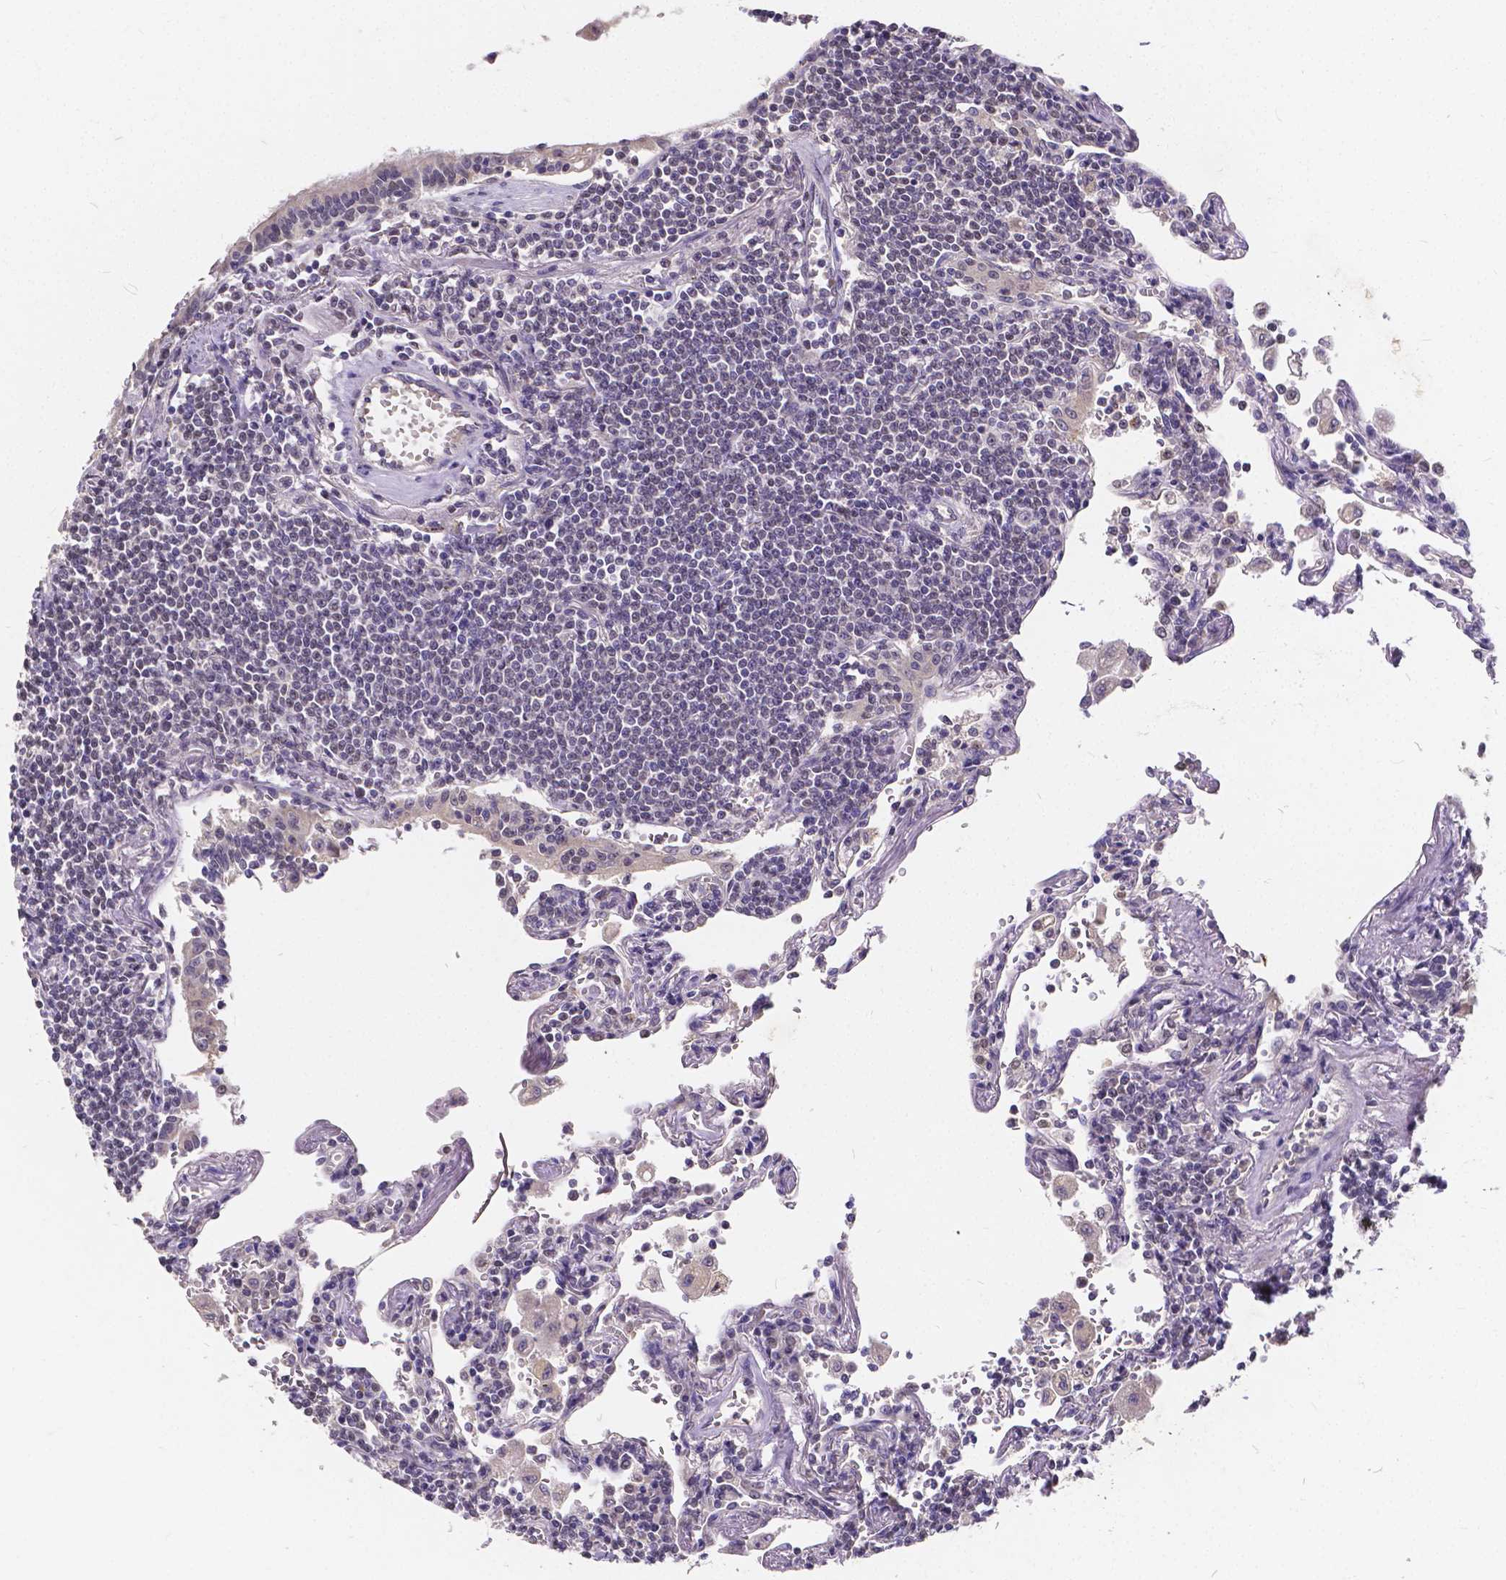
{"staining": {"intensity": "negative", "quantity": "none", "location": "none"}, "tissue": "lymphoma", "cell_type": "Tumor cells", "image_type": "cancer", "snomed": [{"axis": "morphology", "description": "Malignant lymphoma, non-Hodgkin's type, Low grade"}, {"axis": "topography", "description": "Lung"}], "caption": "Immunohistochemistry of human lymphoma demonstrates no expression in tumor cells. (Stains: DAB (3,3'-diaminobenzidine) immunohistochemistry (IHC) with hematoxylin counter stain, Microscopy: brightfield microscopy at high magnification).", "gene": "CTNNA2", "patient": {"sex": "female", "age": 71}}